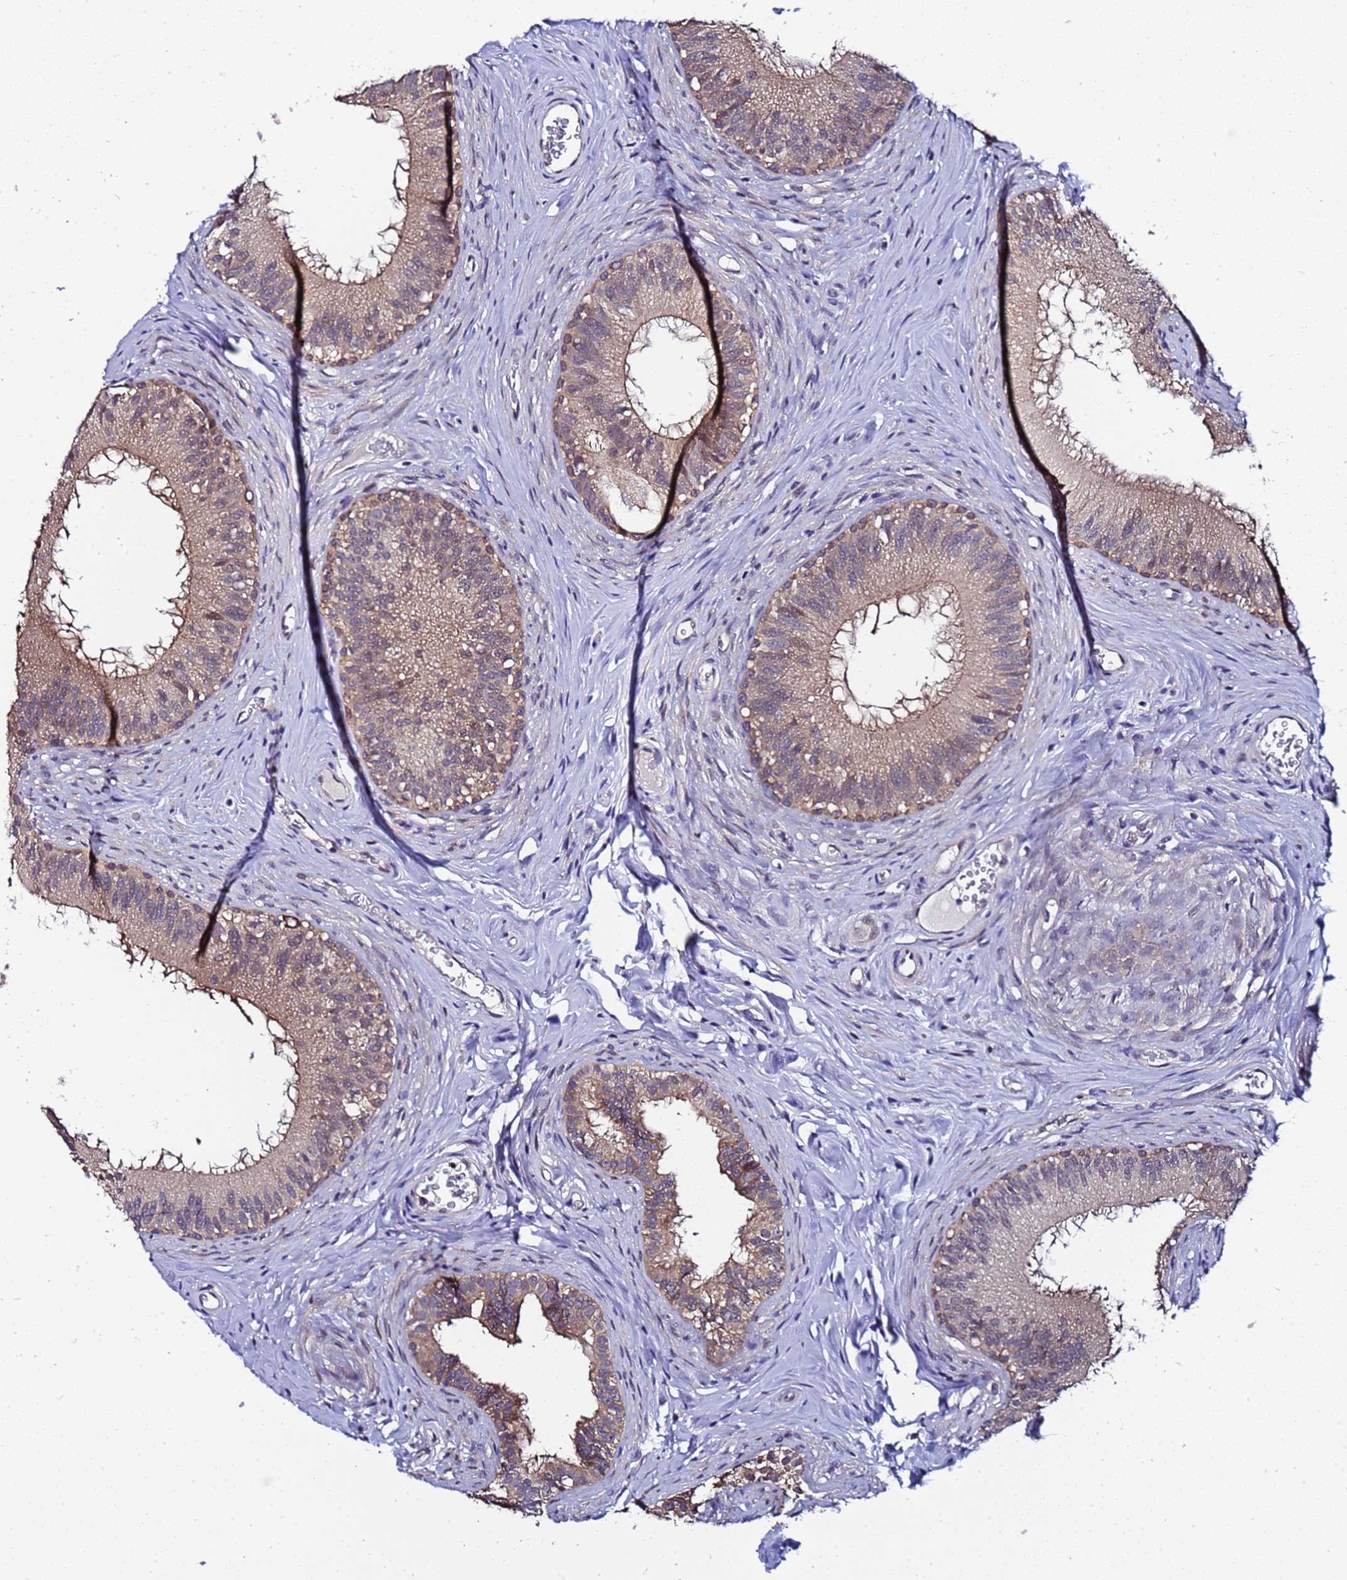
{"staining": {"intensity": "moderate", "quantity": ">75%", "location": "cytoplasmic/membranous"}, "tissue": "epididymis", "cell_type": "Glandular cells", "image_type": "normal", "snomed": [{"axis": "morphology", "description": "Normal tissue, NOS"}, {"axis": "topography", "description": "Epididymis"}], "caption": "Protein expression analysis of normal epididymis reveals moderate cytoplasmic/membranous staining in about >75% of glandular cells.", "gene": "ANAPC13", "patient": {"sex": "male", "age": 38}}